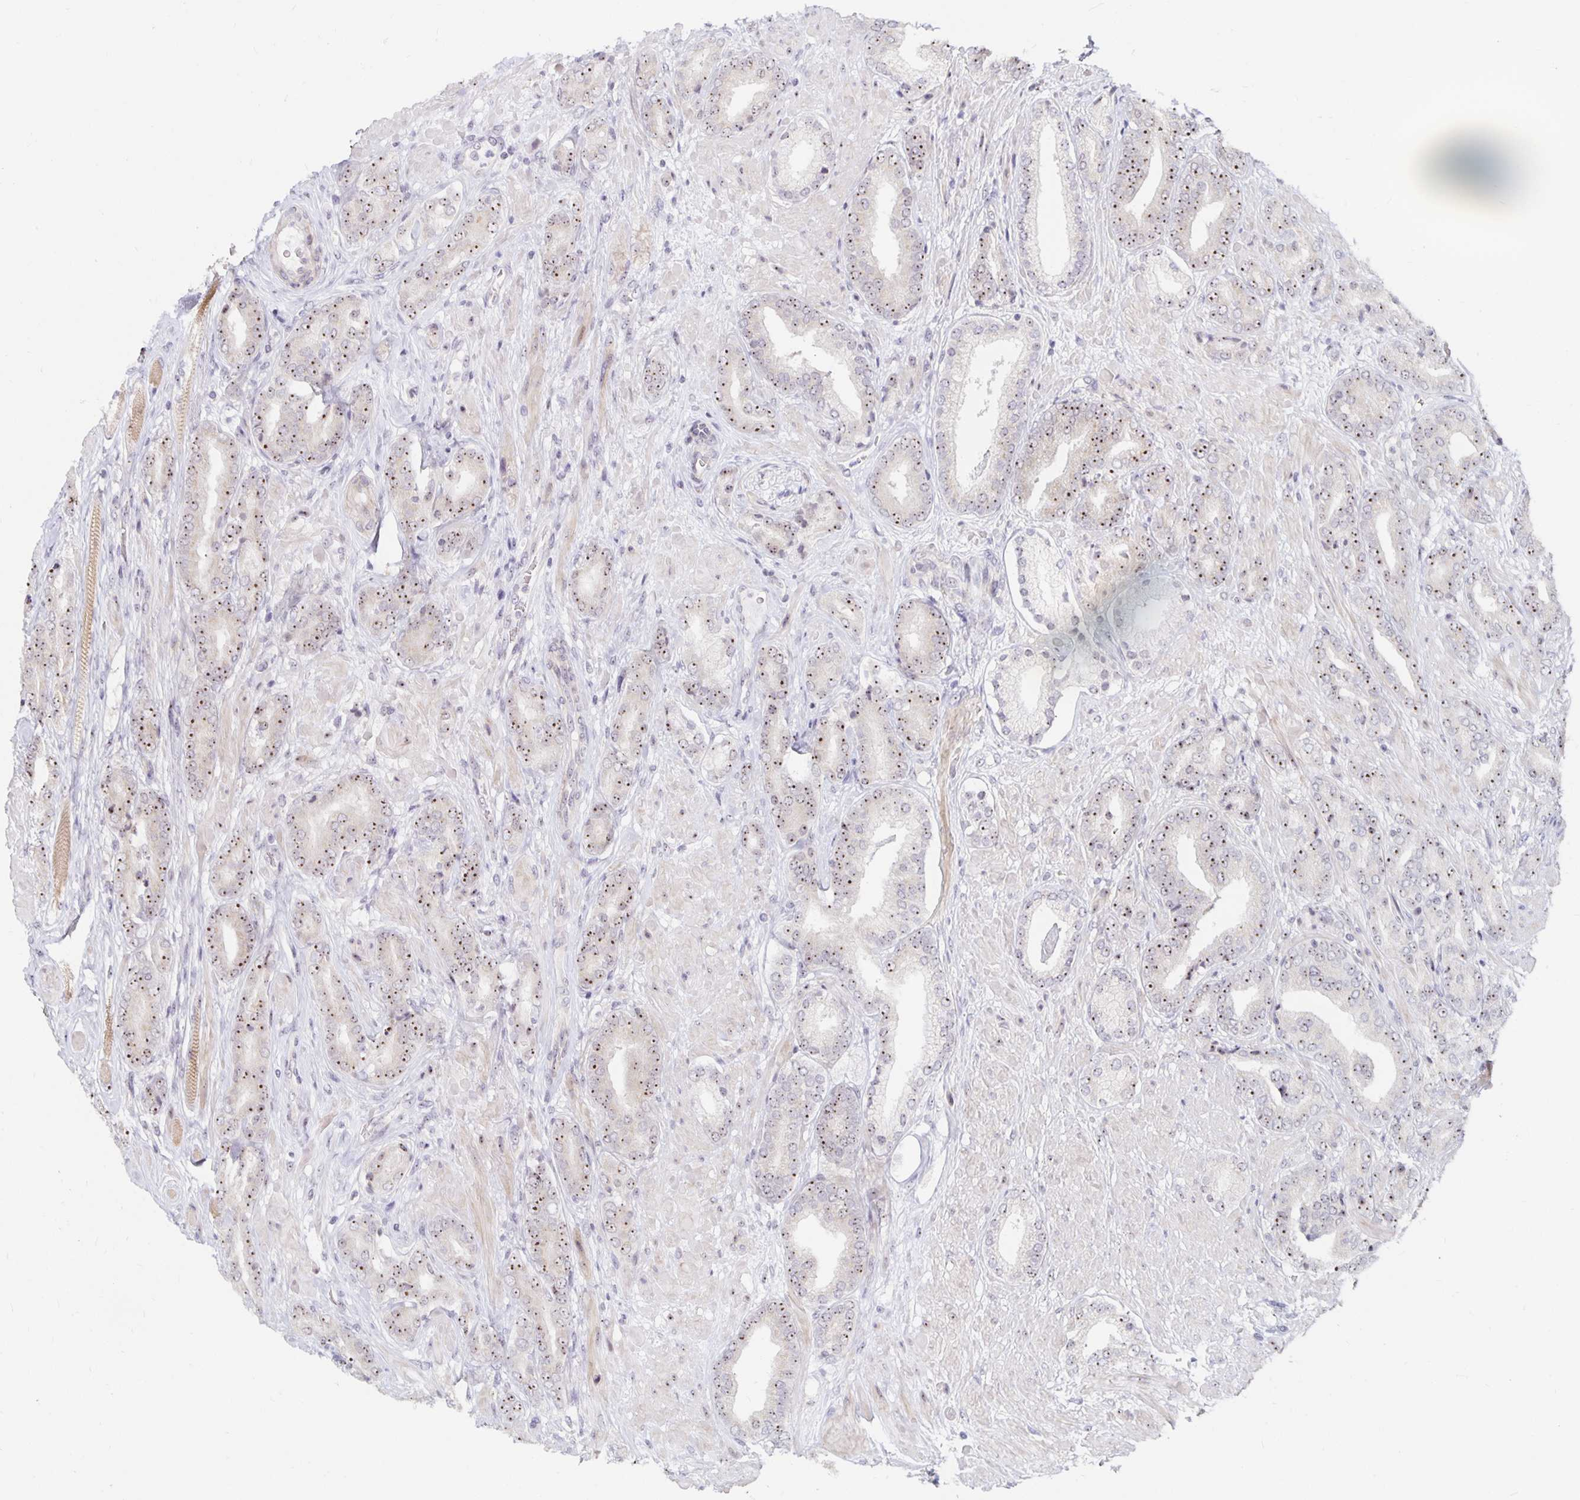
{"staining": {"intensity": "moderate", "quantity": ">75%", "location": "nuclear"}, "tissue": "prostate cancer", "cell_type": "Tumor cells", "image_type": "cancer", "snomed": [{"axis": "morphology", "description": "Adenocarcinoma, High grade"}, {"axis": "topography", "description": "Prostate"}], "caption": "High-grade adenocarcinoma (prostate) was stained to show a protein in brown. There is medium levels of moderate nuclear expression in approximately >75% of tumor cells.", "gene": "NUP85", "patient": {"sex": "male", "age": 56}}